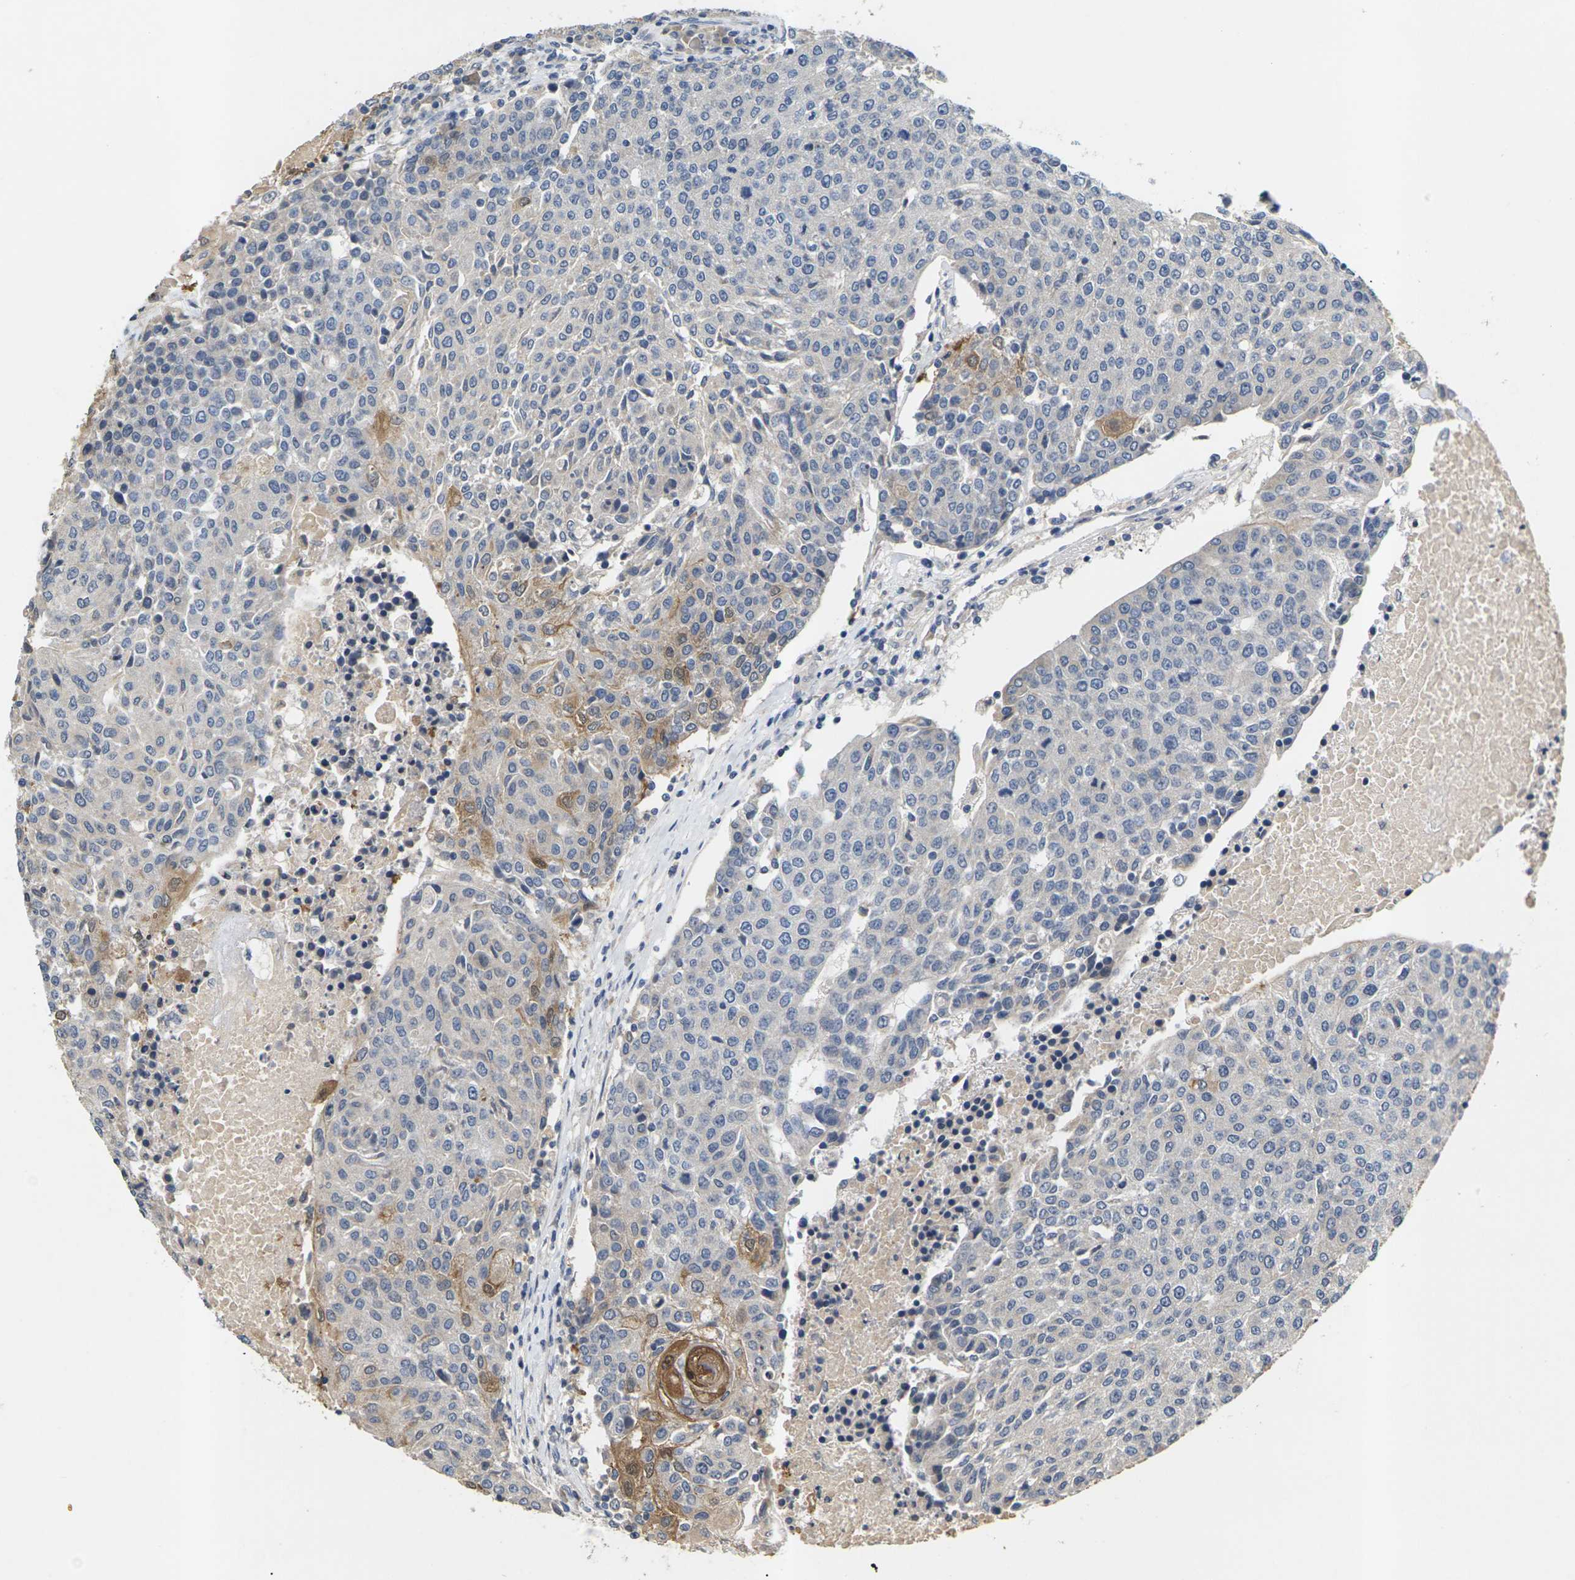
{"staining": {"intensity": "moderate", "quantity": "<25%", "location": "cytoplasmic/membranous"}, "tissue": "urothelial cancer", "cell_type": "Tumor cells", "image_type": "cancer", "snomed": [{"axis": "morphology", "description": "Urothelial carcinoma, High grade"}, {"axis": "topography", "description": "Urinary bladder"}], "caption": "The image shows immunohistochemical staining of urothelial carcinoma (high-grade). There is moderate cytoplasmic/membranous positivity is present in approximately <25% of tumor cells. (DAB IHC with brightfield microscopy, high magnification).", "gene": "SLC2A2", "patient": {"sex": "female", "age": 85}}